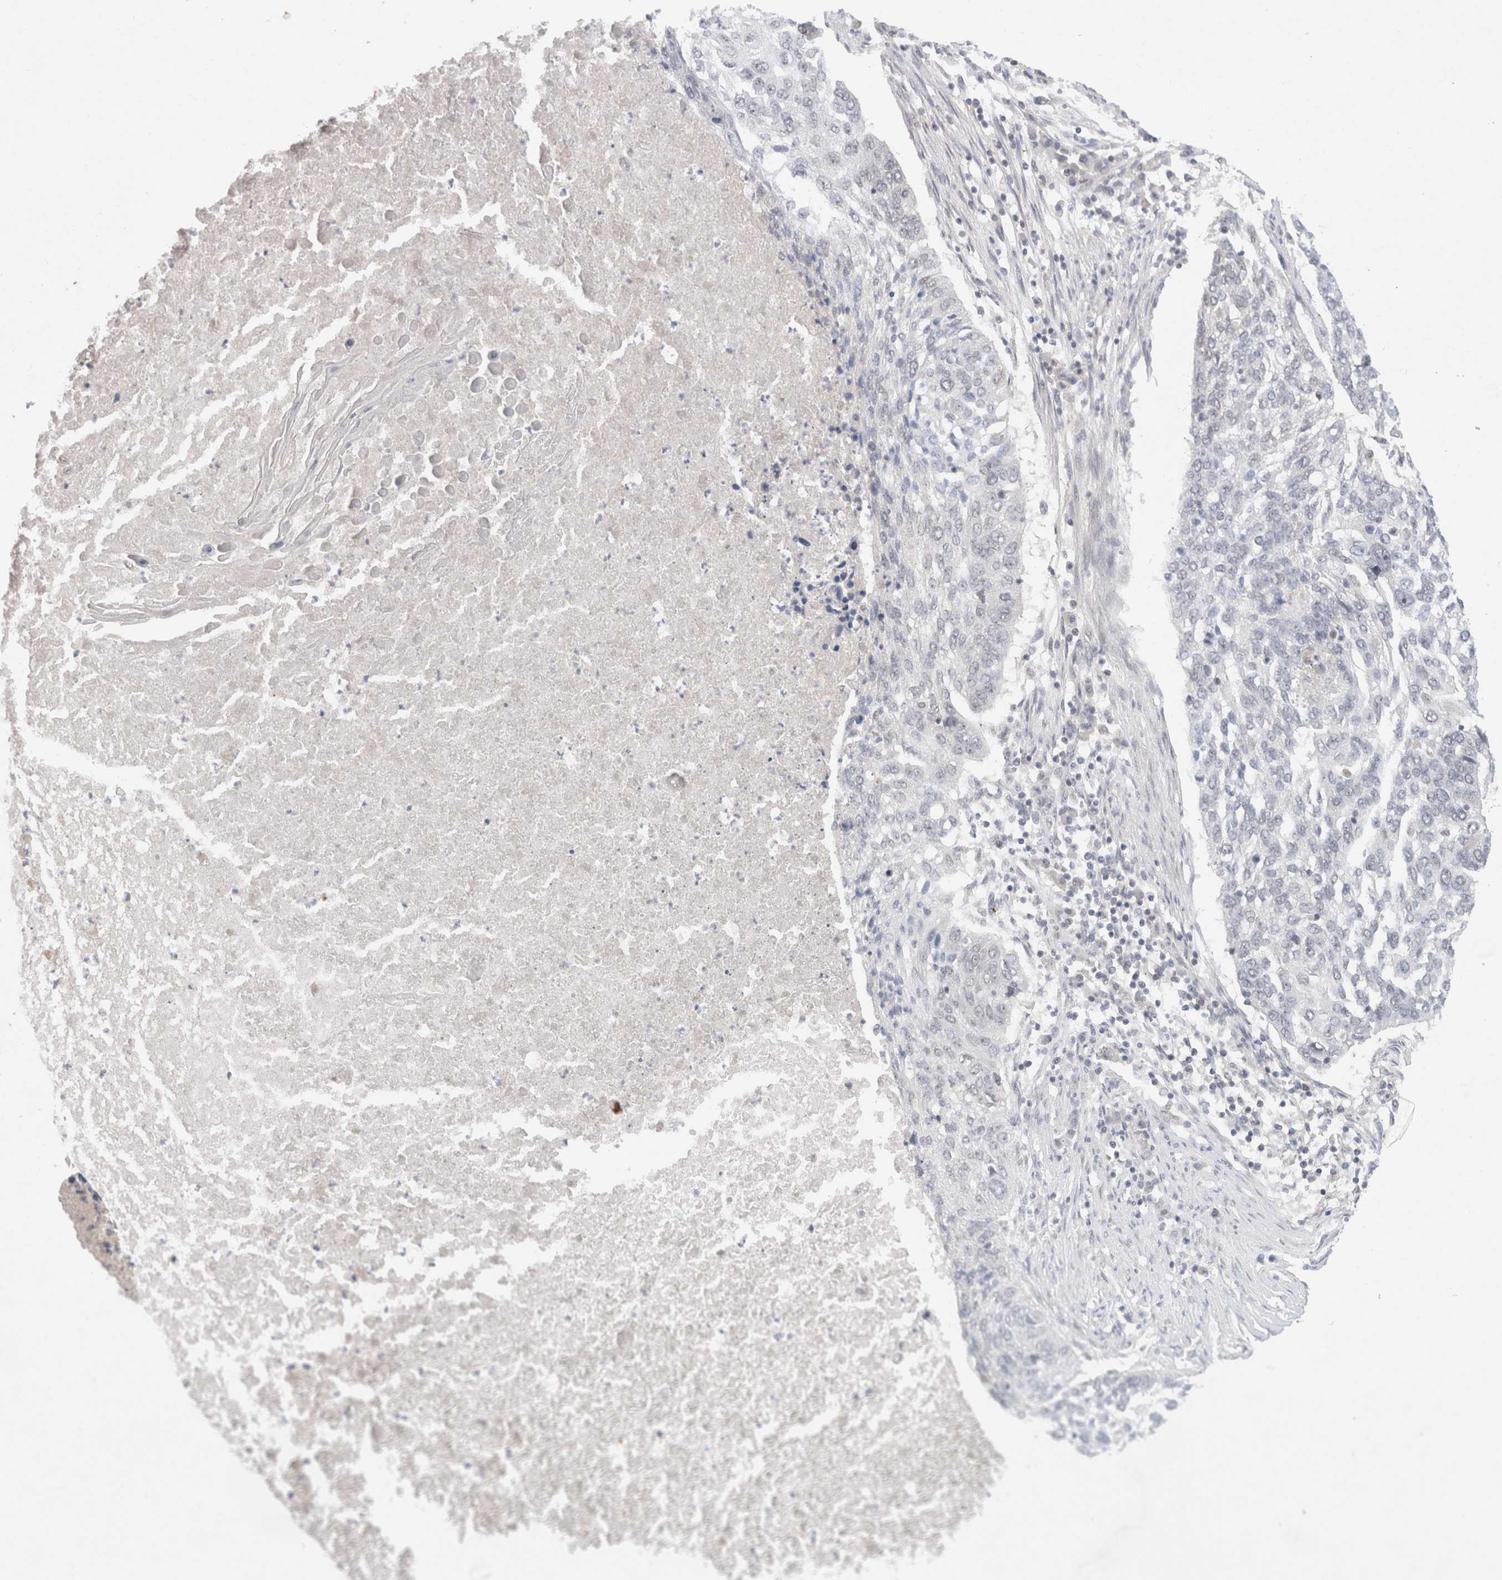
{"staining": {"intensity": "negative", "quantity": "none", "location": "none"}, "tissue": "lung cancer", "cell_type": "Tumor cells", "image_type": "cancer", "snomed": [{"axis": "morphology", "description": "Squamous cell carcinoma, NOS"}, {"axis": "topography", "description": "Lung"}], "caption": "Tumor cells are negative for brown protein staining in lung cancer. Nuclei are stained in blue.", "gene": "FBXO42", "patient": {"sex": "female", "age": 63}}